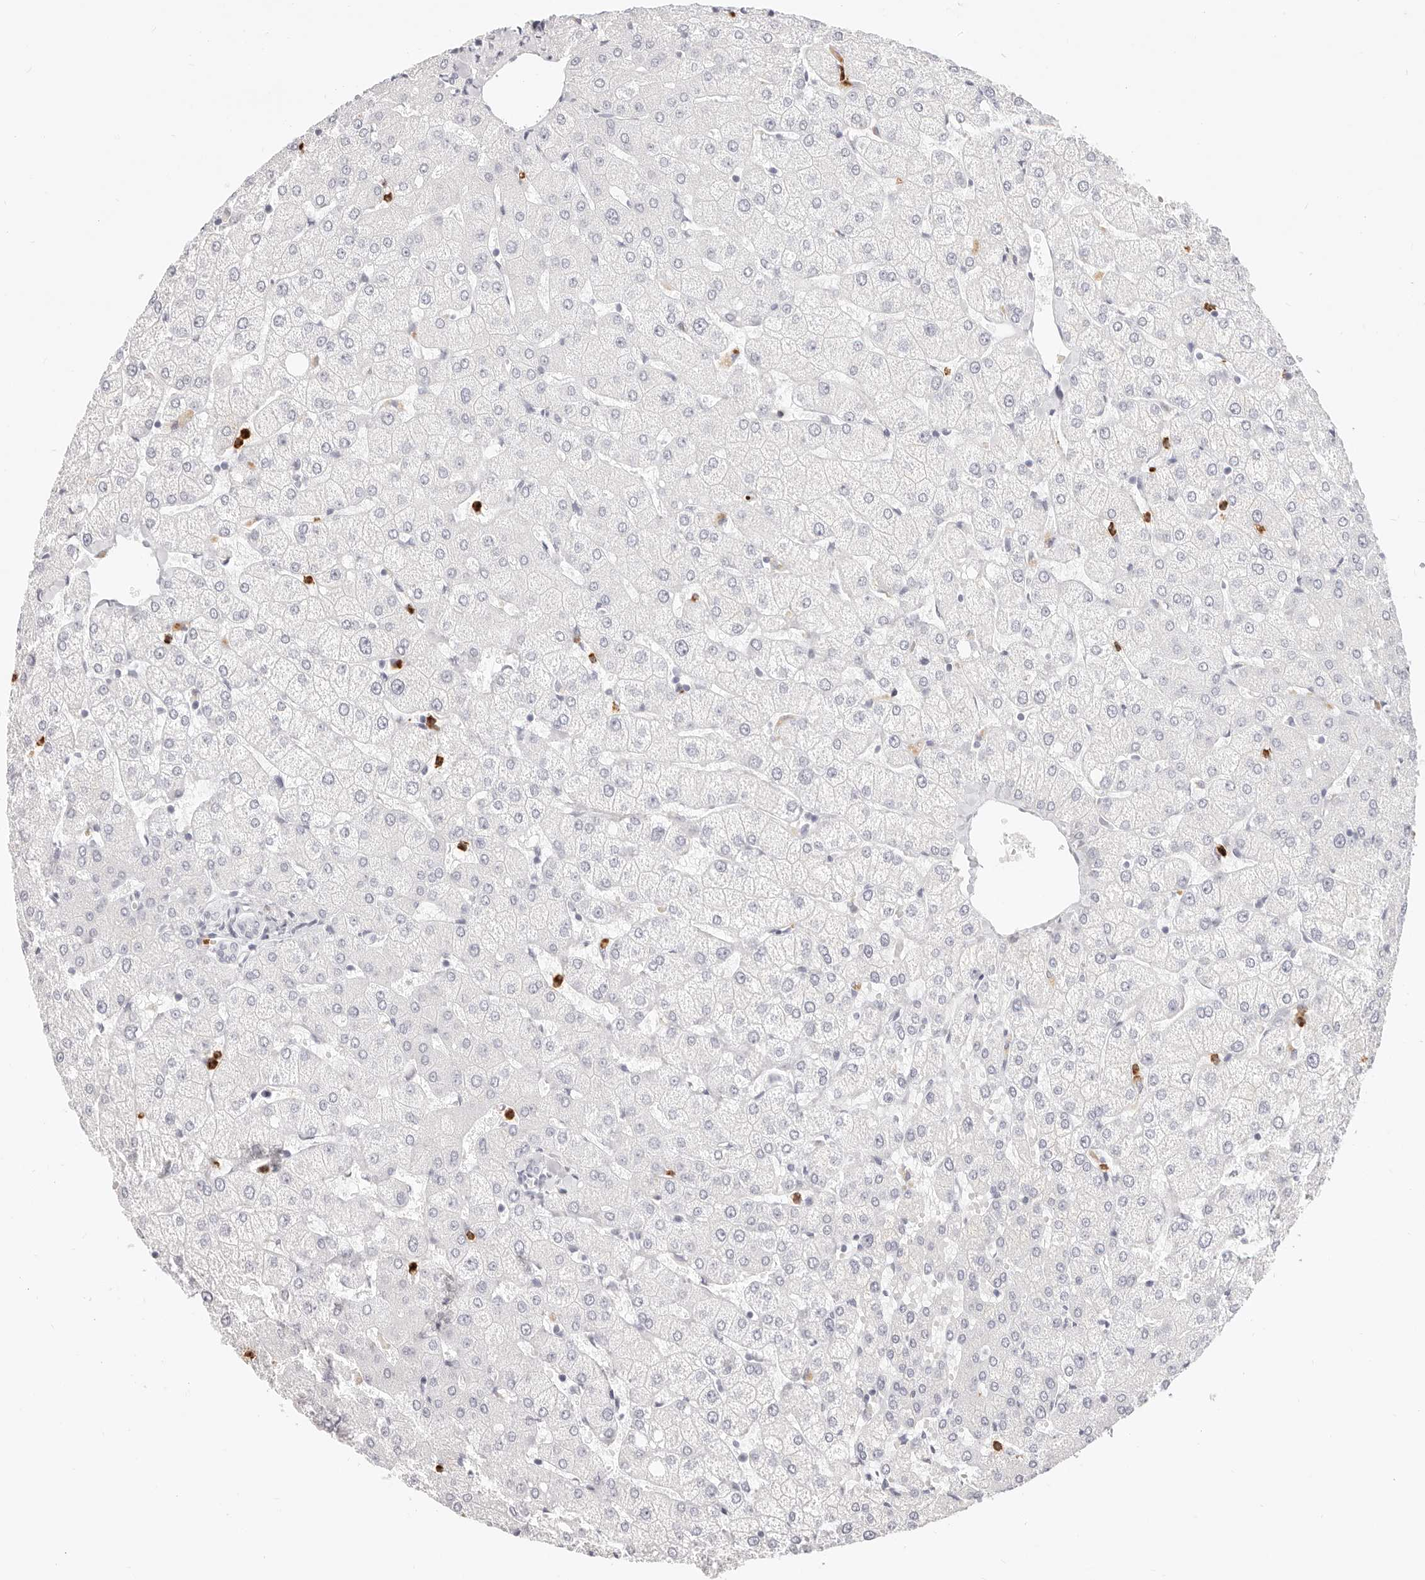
{"staining": {"intensity": "negative", "quantity": "none", "location": "none"}, "tissue": "liver", "cell_type": "Cholangiocytes", "image_type": "normal", "snomed": [{"axis": "morphology", "description": "Normal tissue, NOS"}, {"axis": "topography", "description": "Liver"}], "caption": "Immunohistochemistry (IHC) histopathology image of benign liver stained for a protein (brown), which exhibits no positivity in cholangiocytes. (DAB (3,3'-diaminobenzidine) immunohistochemistry, high magnification).", "gene": "CAMP", "patient": {"sex": "female", "age": 54}}